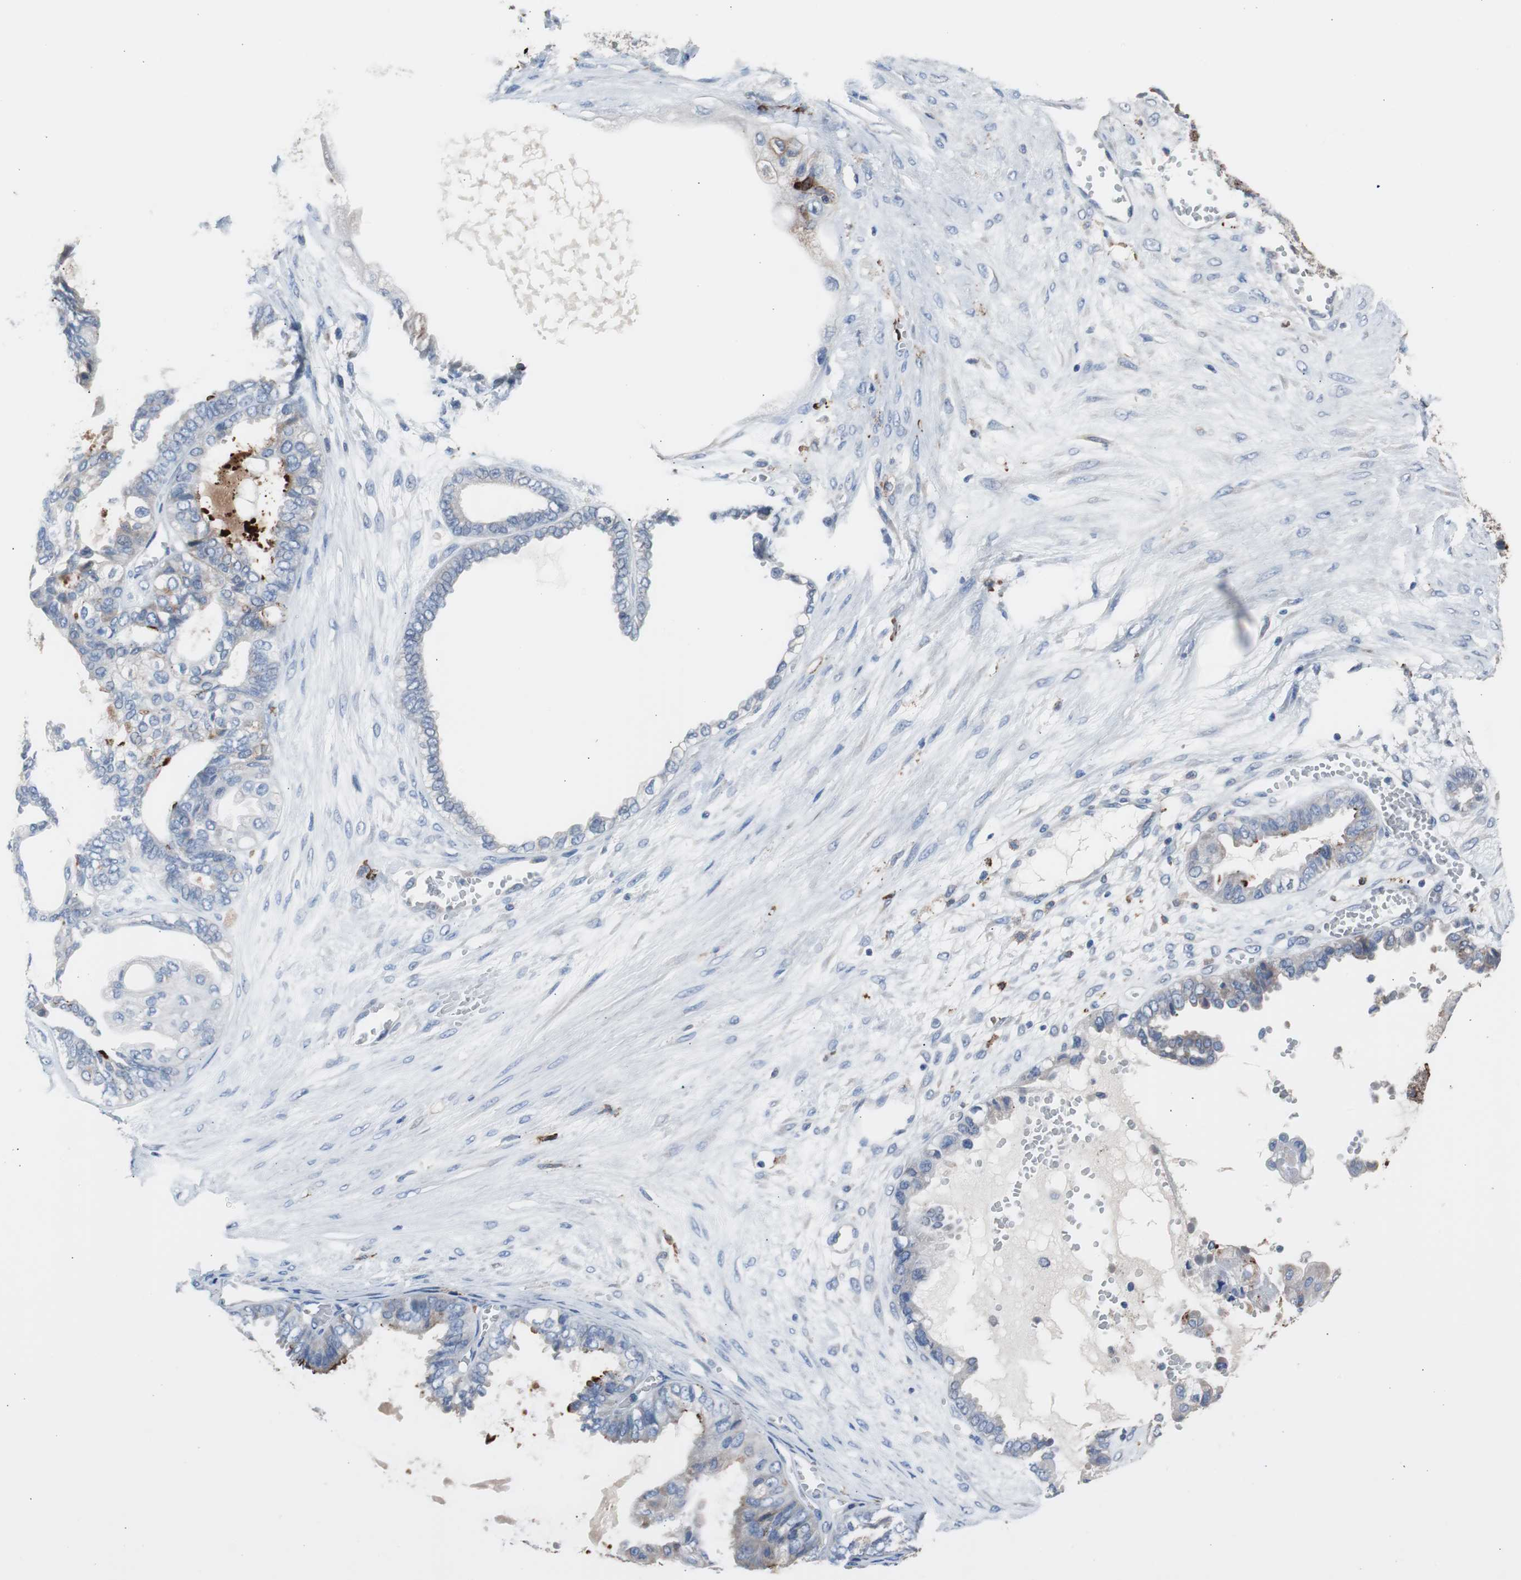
{"staining": {"intensity": "negative", "quantity": "none", "location": "none"}, "tissue": "ovarian cancer", "cell_type": "Tumor cells", "image_type": "cancer", "snomed": [{"axis": "morphology", "description": "Carcinoma, NOS"}, {"axis": "morphology", "description": "Carcinoma, endometroid"}, {"axis": "topography", "description": "Ovary"}], "caption": "This is an immunohistochemistry histopathology image of ovarian cancer (endometroid carcinoma). There is no positivity in tumor cells.", "gene": "FCGR2B", "patient": {"sex": "female", "age": 50}}